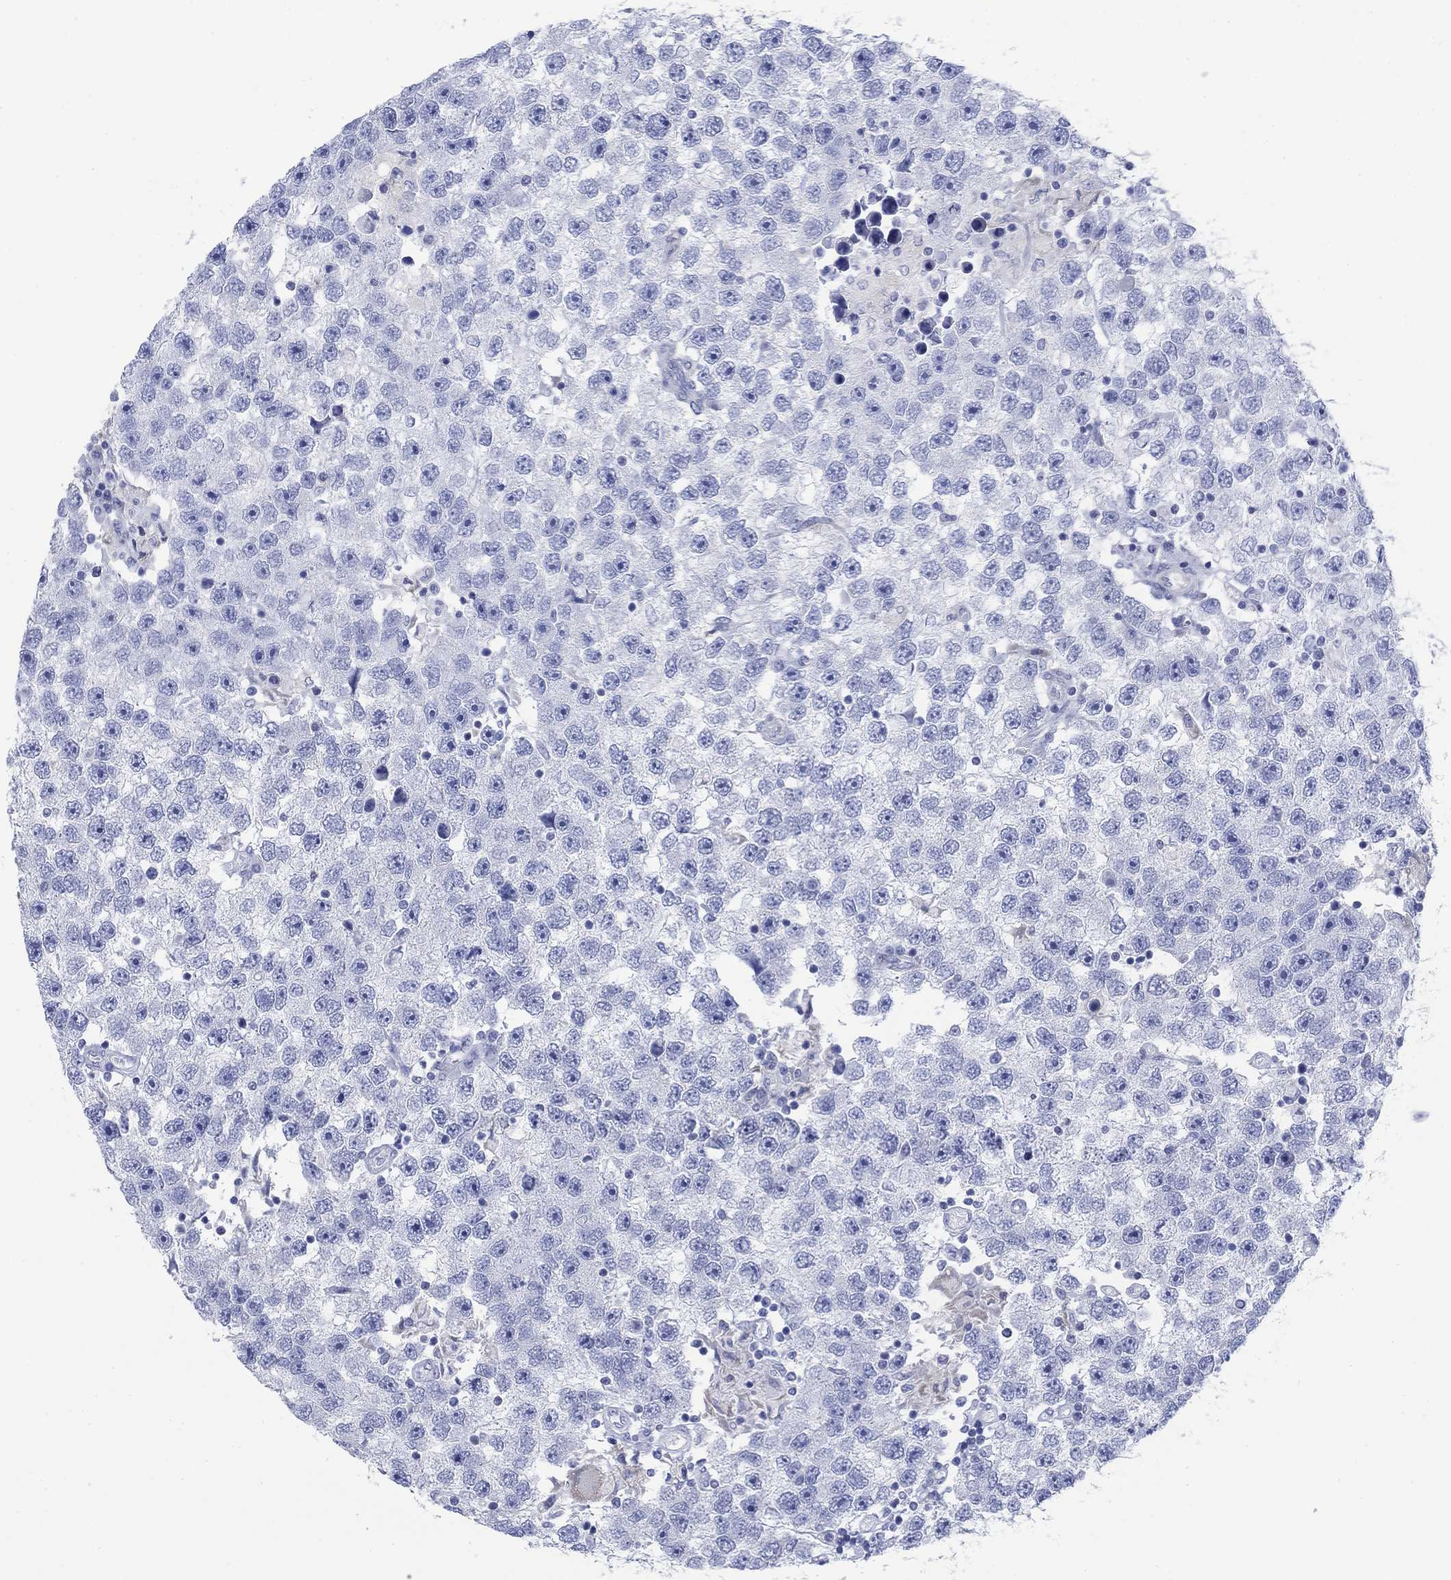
{"staining": {"intensity": "negative", "quantity": "none", "location": "none"}, "tissue": "testis cancer", "cell_type": "Tumor cells", "image_type": "cancer", "snomed": [{"axis": "morphology", "description": "Seminoma, NOS"}, {"axis": "topography", "description": "Testis"}], "caption": "DAB immunohistochemical staining of human testis seminoma shows no significant staining in tumor cells.", "gene": "SCCPDH", "patient": {"sex": "male", "age": 26}}